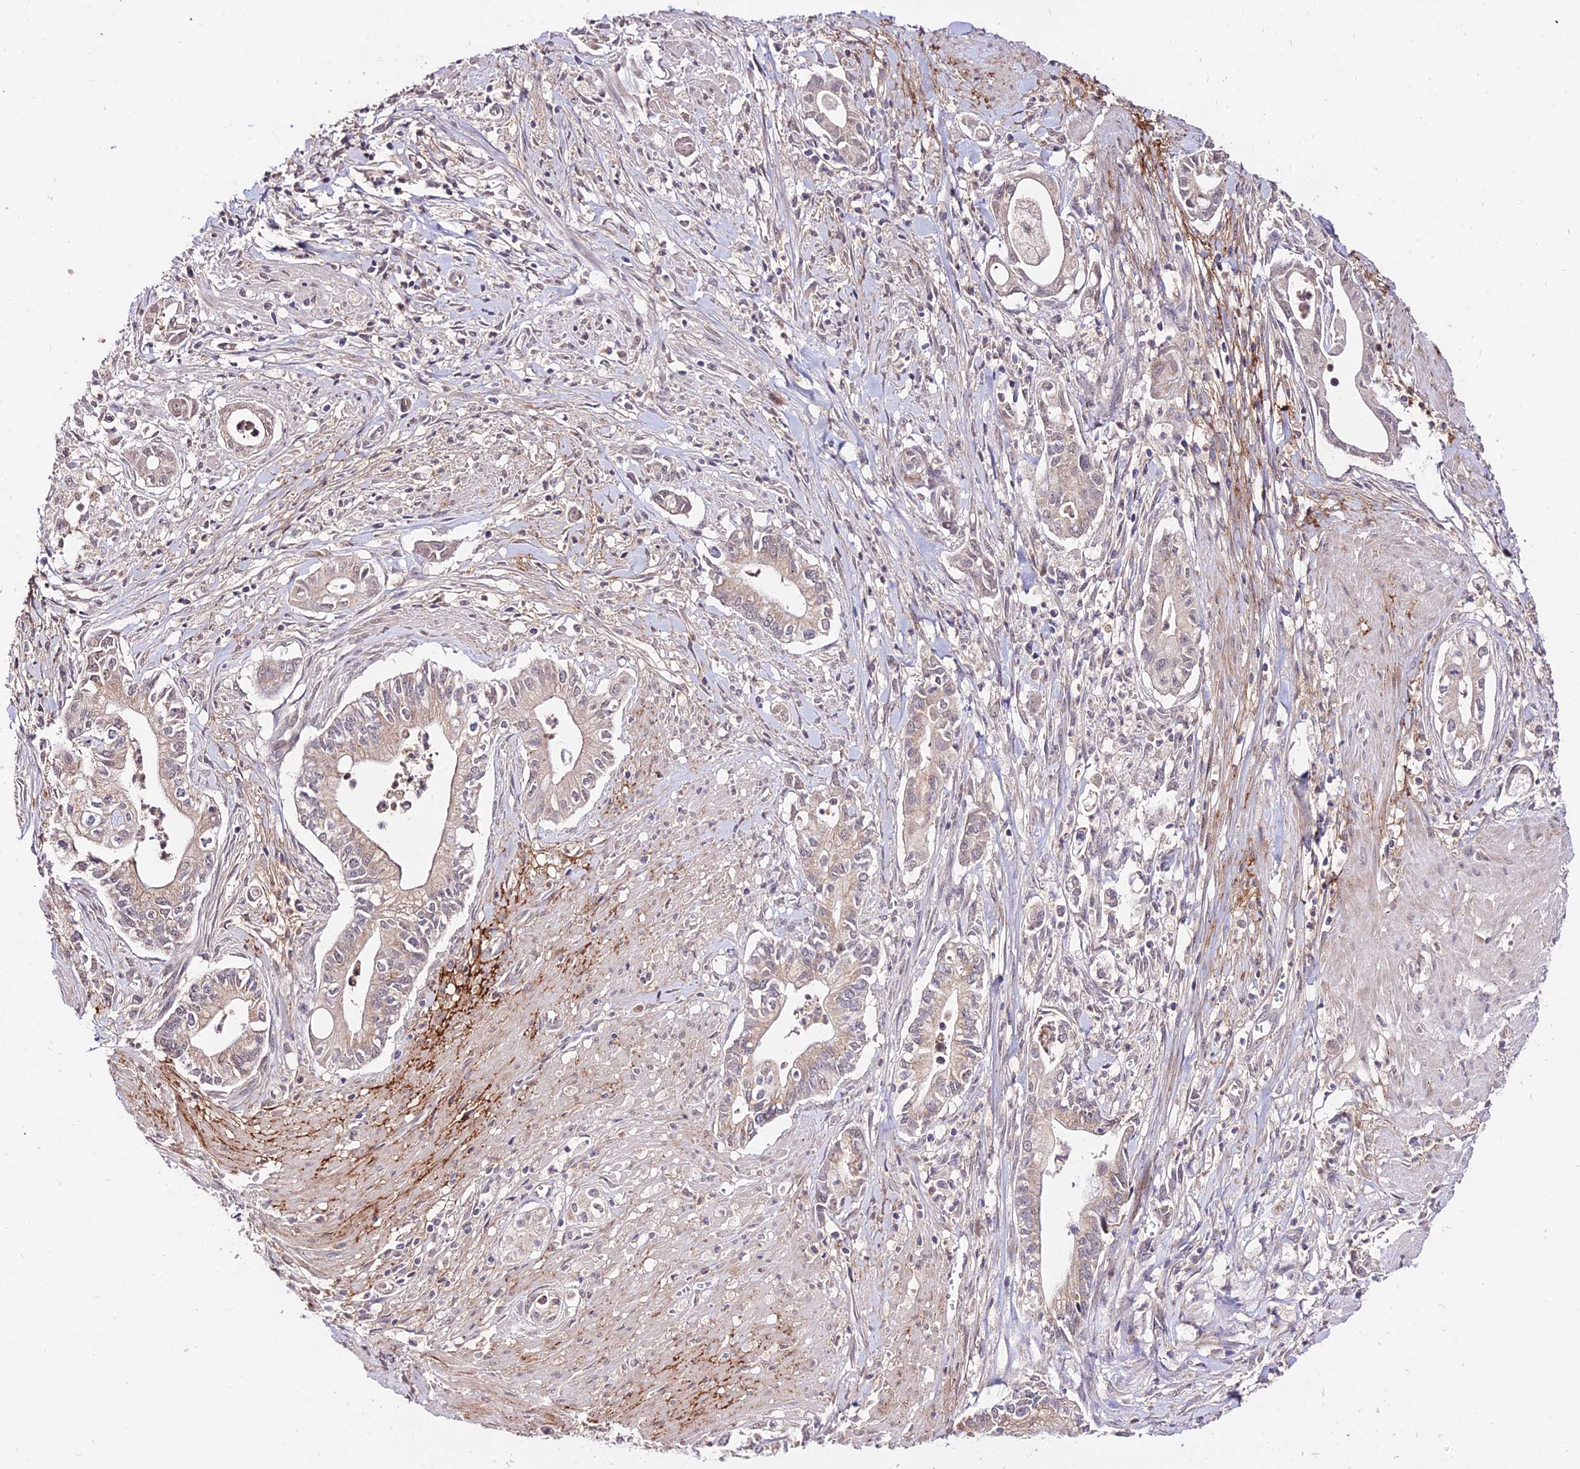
{"staining": {"intensity": "weak", "quantity": "25%-75%", "location": "cytoplasmic/membranous"}, "tissue": "pancreatic cancer", "cell_type": "Tumor cells", "image_type": "cancer", "snomed": [{"axis": "morphology", "description": "Adenocarcinoma, NOS"}, {"axis": "topography", "description": "Pancreas"}], "caption": "Protein positivity by immunohistochemistry exhibits weak cytoplasmic/membranous expression in approximately 25%-75% of tumor cells in adenocarcinoma (pancreatic). The staining is performed using DAB (3,3'-diaminobenzidine) brown chromogen to label protein expression. The nuclei are counter-stained blue using hematoxylin.", "gene": "WDR5B", "patient": {"sex": "male", "age": 78}}